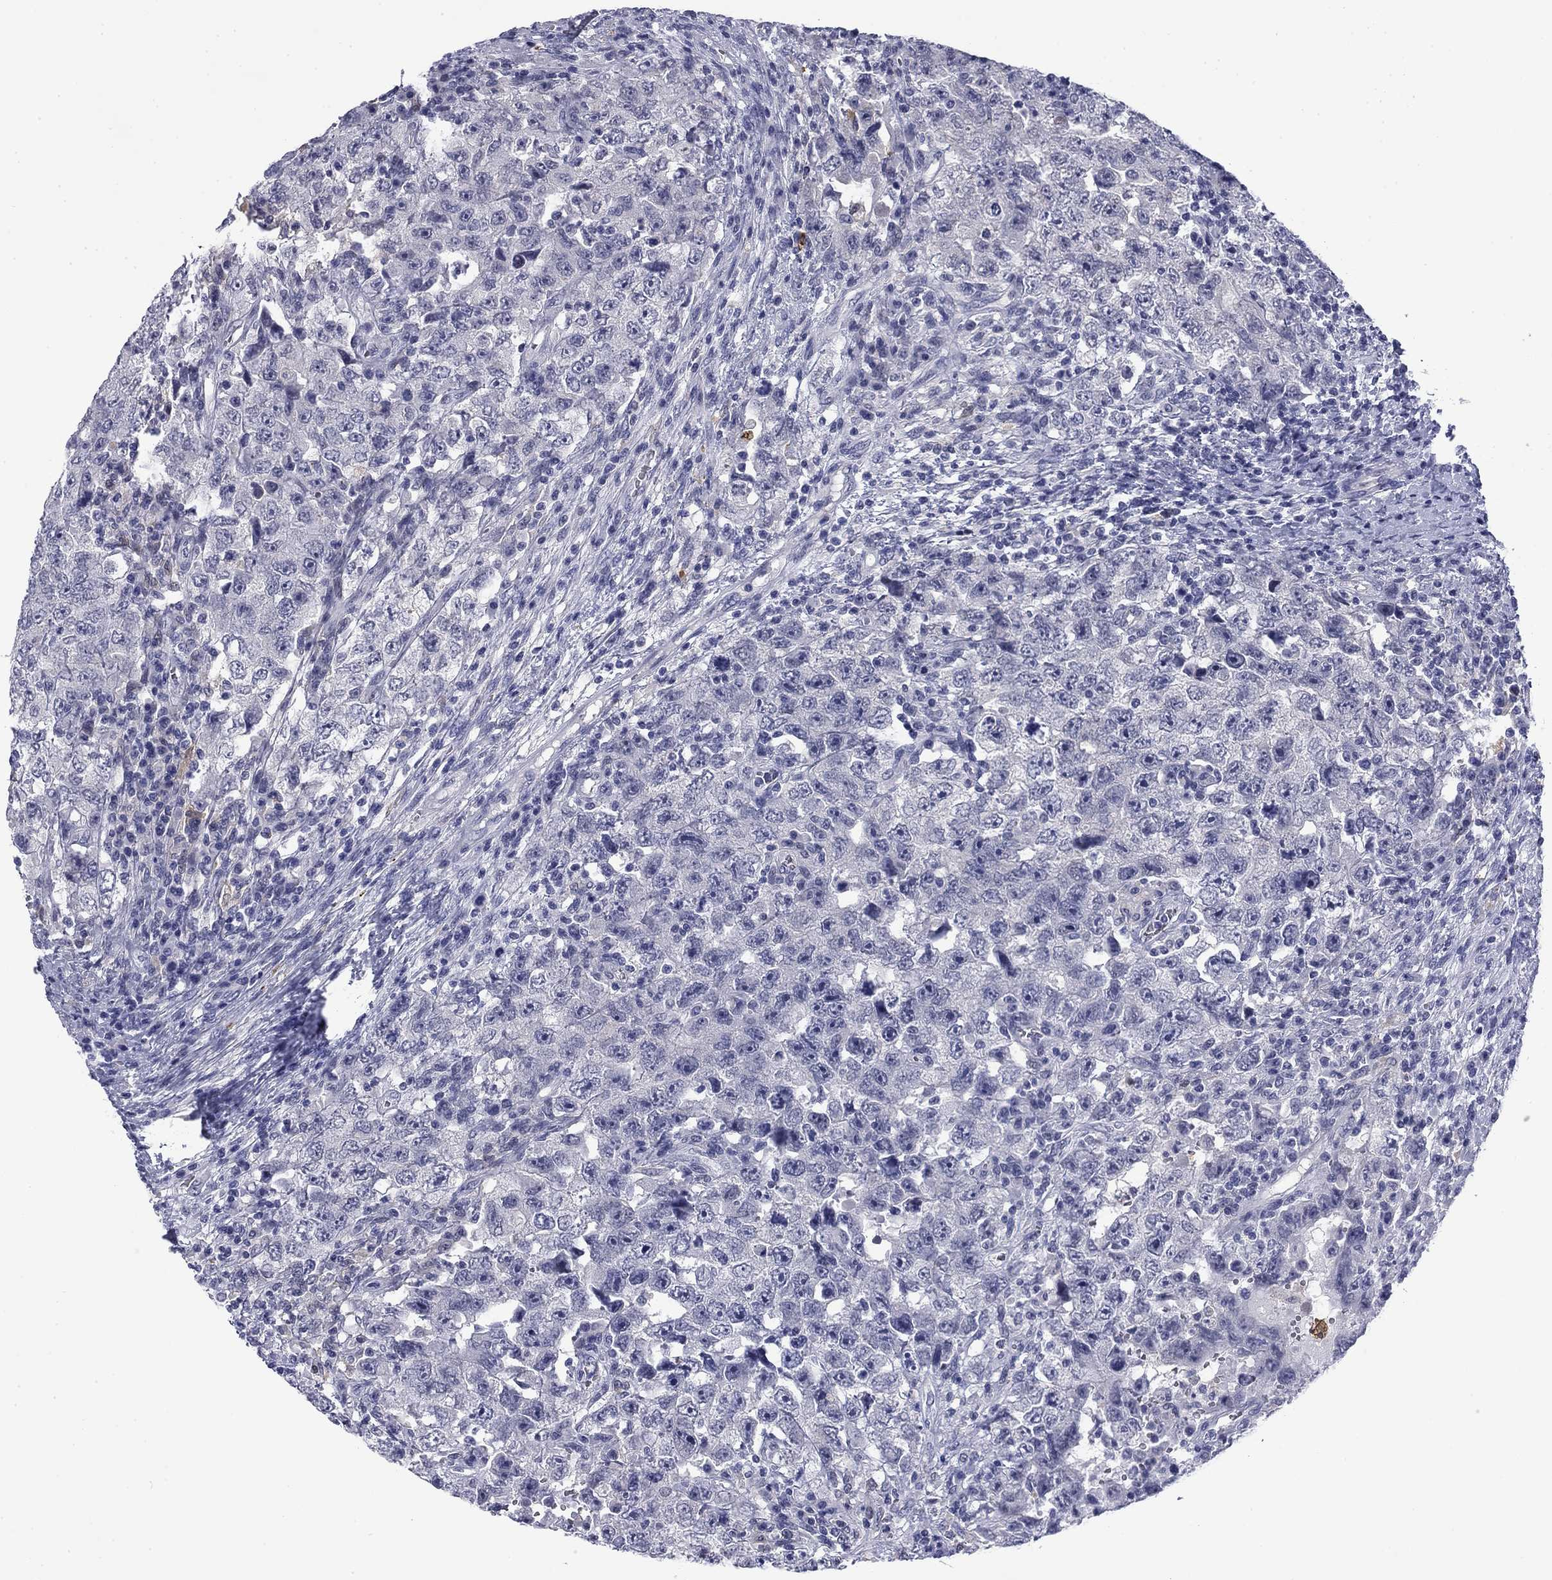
{"staining": {"intensity": "negative", "quantity": "none", "location": "none"}, "tissue": "testis cancer", "cell_type": "Tumor cells", "image_type": "cancer", "snomed": [{"axis": "morphology", "description": "Carcinoma, Embryonal, NOS"}, {"axis": "topography", "description": "Testis"}], "caption": "This is an IHC micrograph of testis embryonal carcinoma. There is no expression in tumor cells.", "gene": "BCL2L14", "patient": {"sex": "male", "age": 26}}